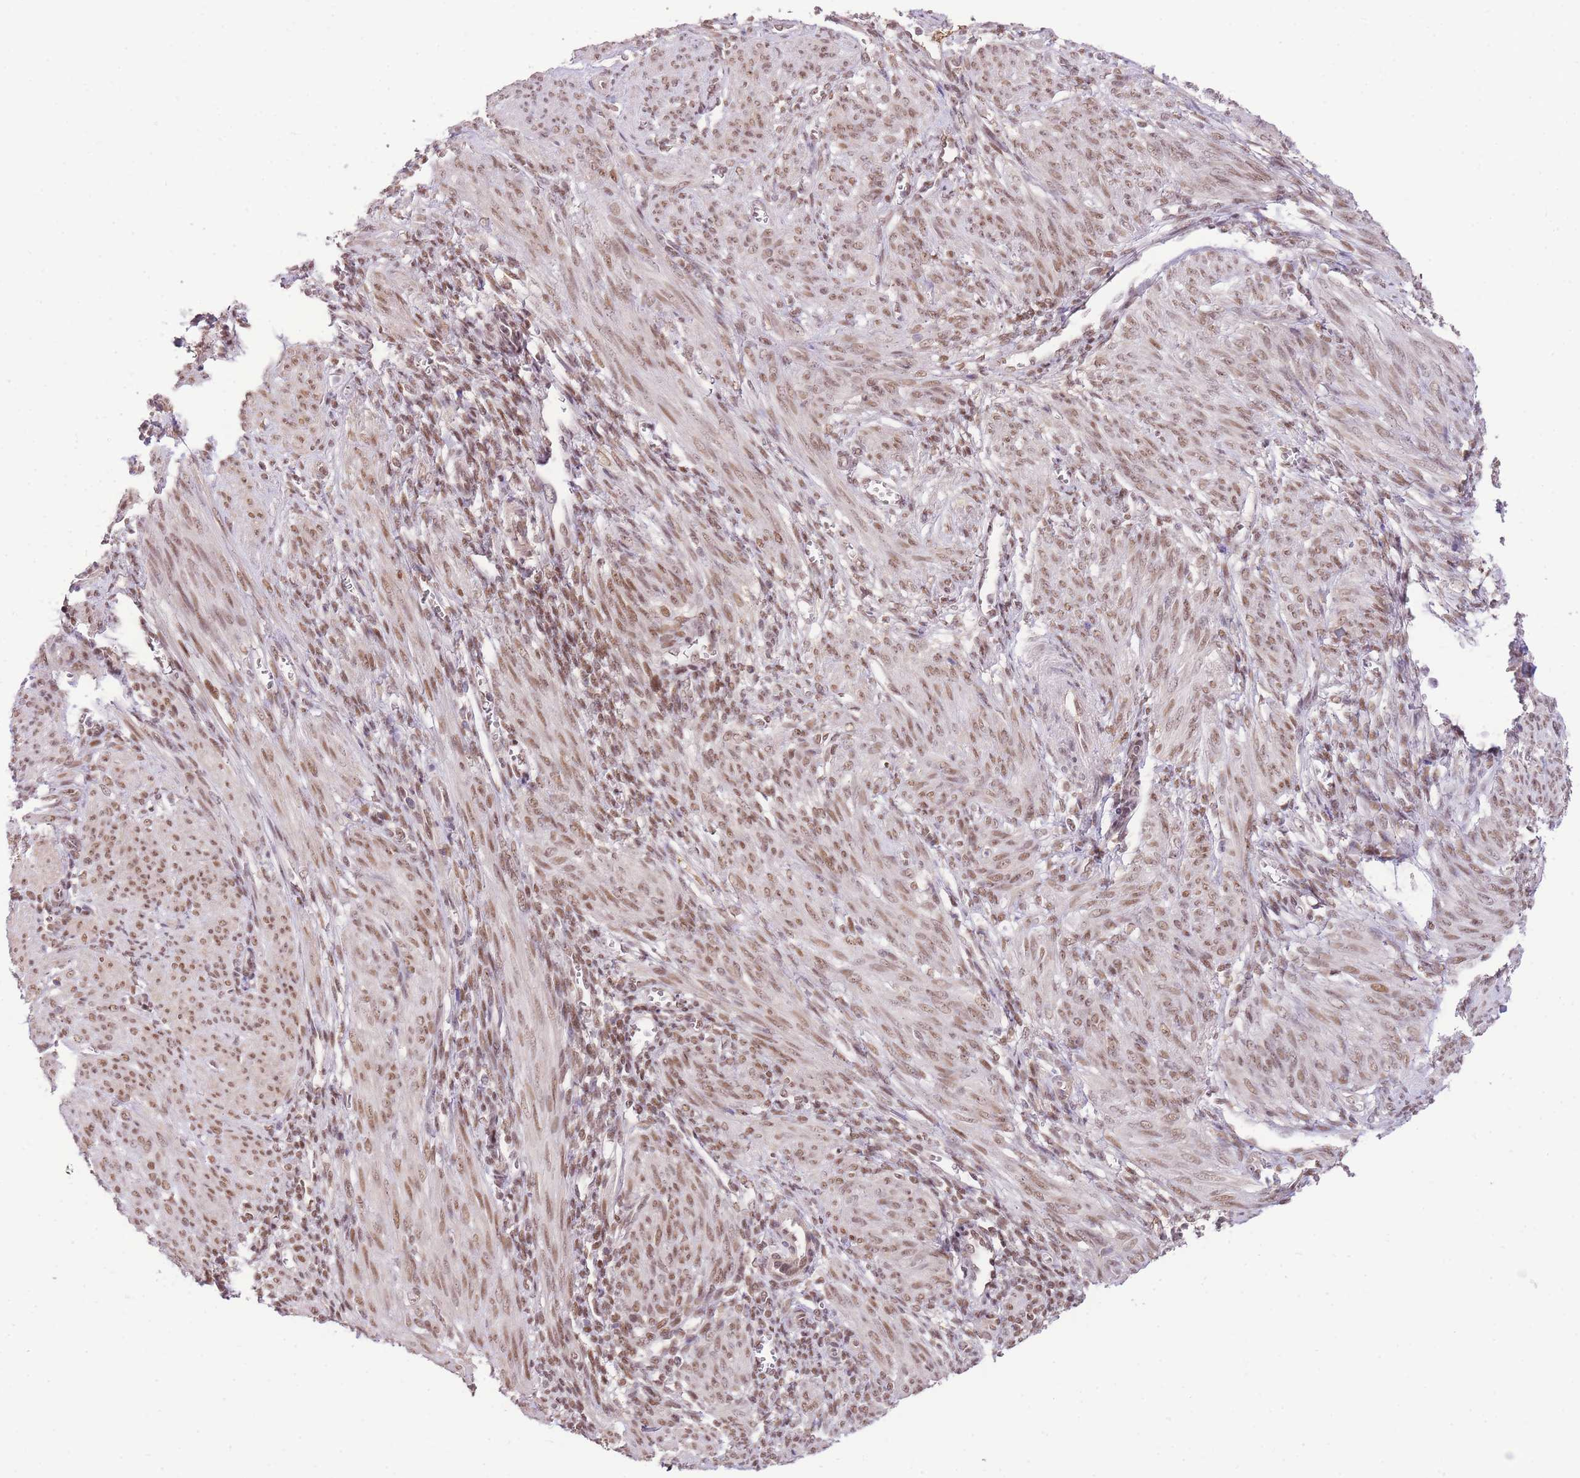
{"staining": {"intensity": "moderate", "quantity": "25%-75%", "location": "nuclear"}, "tissue": "smooth muscle", "cell_type": "Smooth muscle cells", "image_type": "normal", "snomed": [{"axis": "morphology", "description": "Normal tissue, NOS"}, {"axis": "topography", "description": "Smooth muscle"}], "caption": "Immunohistochemistry of unremarkable smooth muscle reveals medium levels of moderate nuclear positivity in about 25%-75% of smooth muscle cells.", "gene": "UBXN7", "patient": {"sex": "female", "age": 39}}